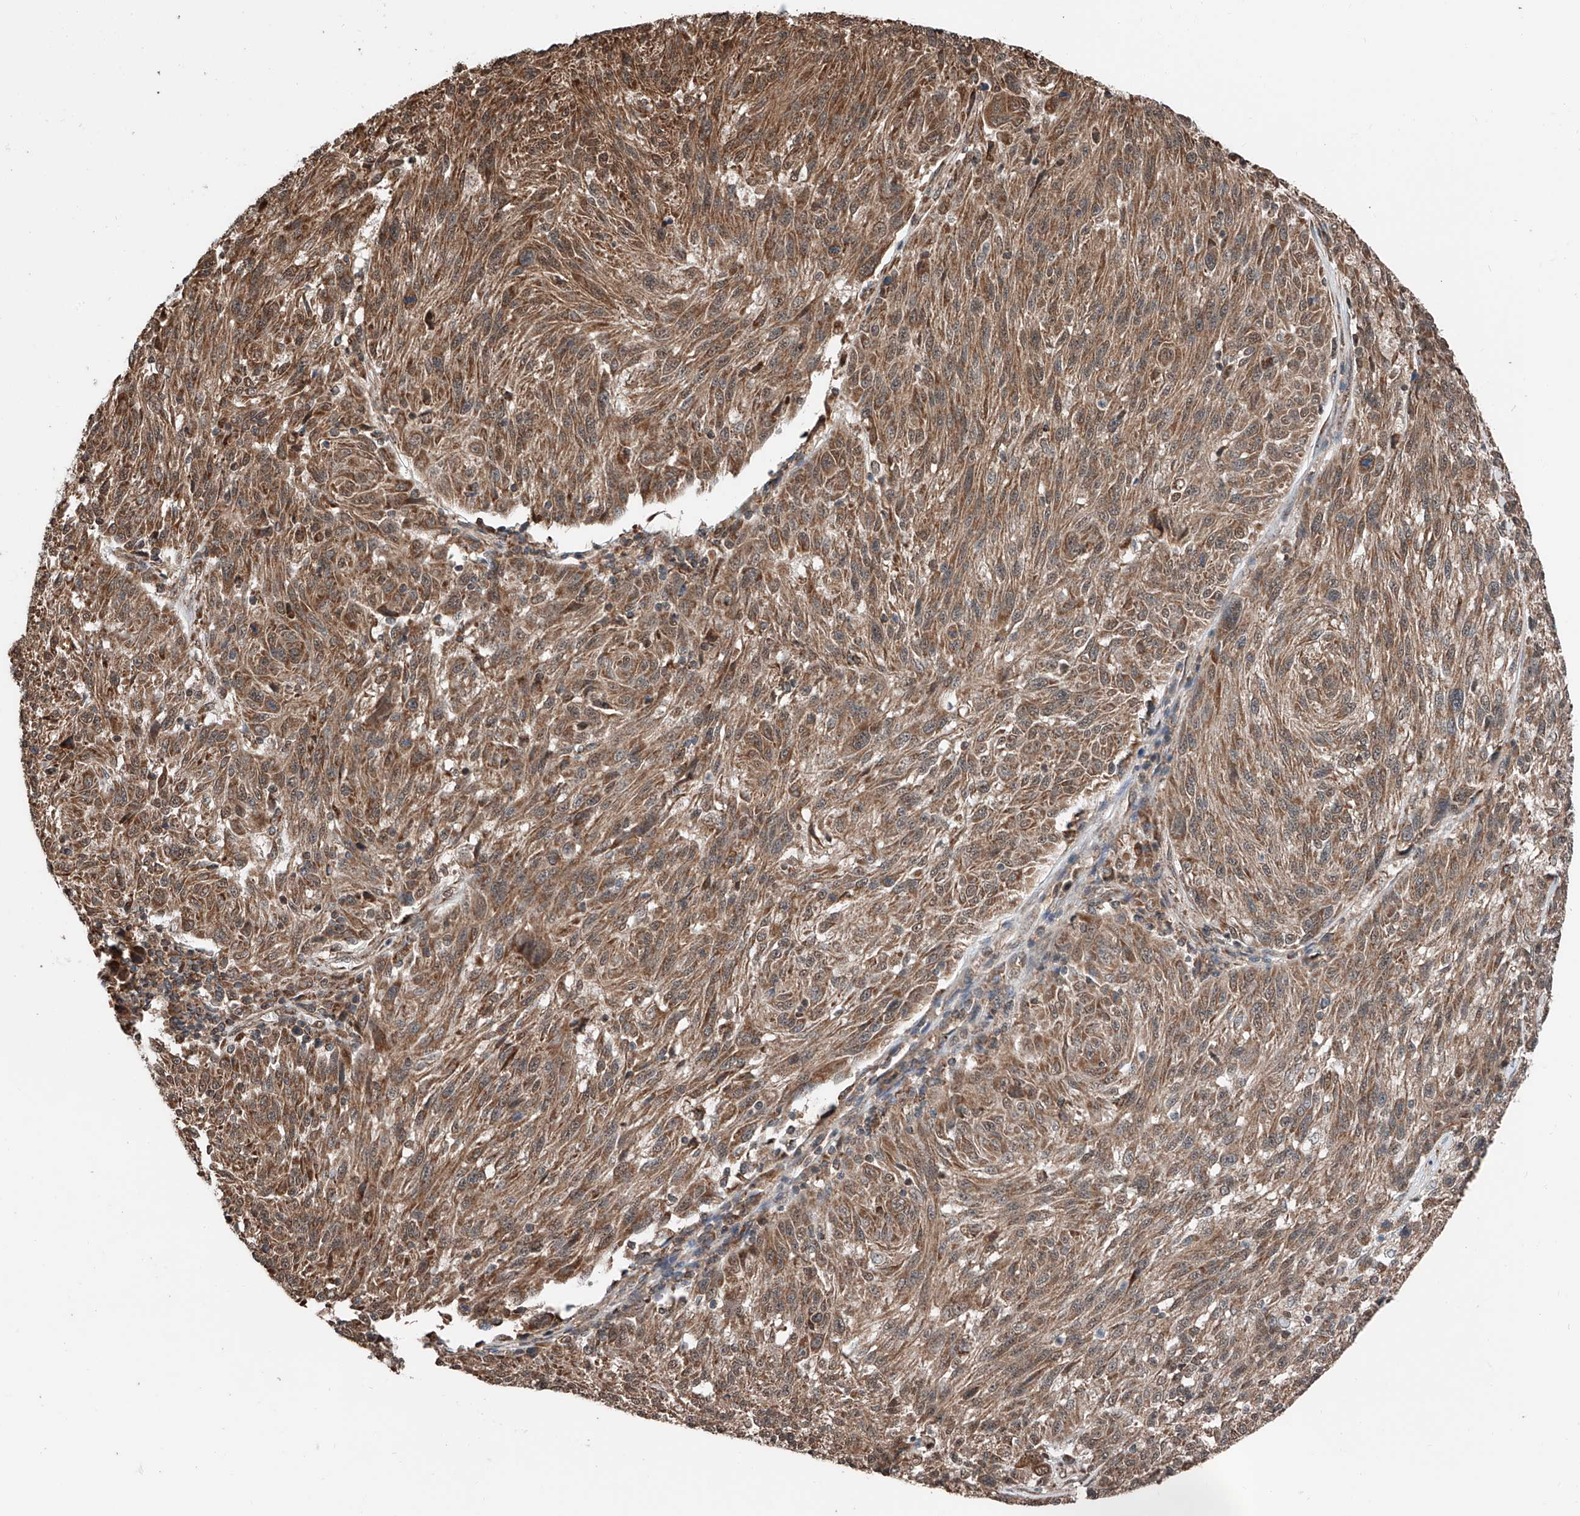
{"staining": {"intensity": "moderate", "quantity": ">75%", "location": "cytoplasmic/membranous"}, "tissue": "melanoma", "cell_type": "Tumor cells", "image_type": "cancer", "snomed": [{"axis": "morphology", "description": "Malignant melanoma, NOS"}, {"axis": "topography", "description": "Skin"}], "caption": "Brown immunohistochemical staining in human malignant melanoma reveals moderate cytoplasmic/membranous expression in approximately >75% of tumor cells.", "gene": "ZNF445", "patient": {"sex": "male", "age": 53}}